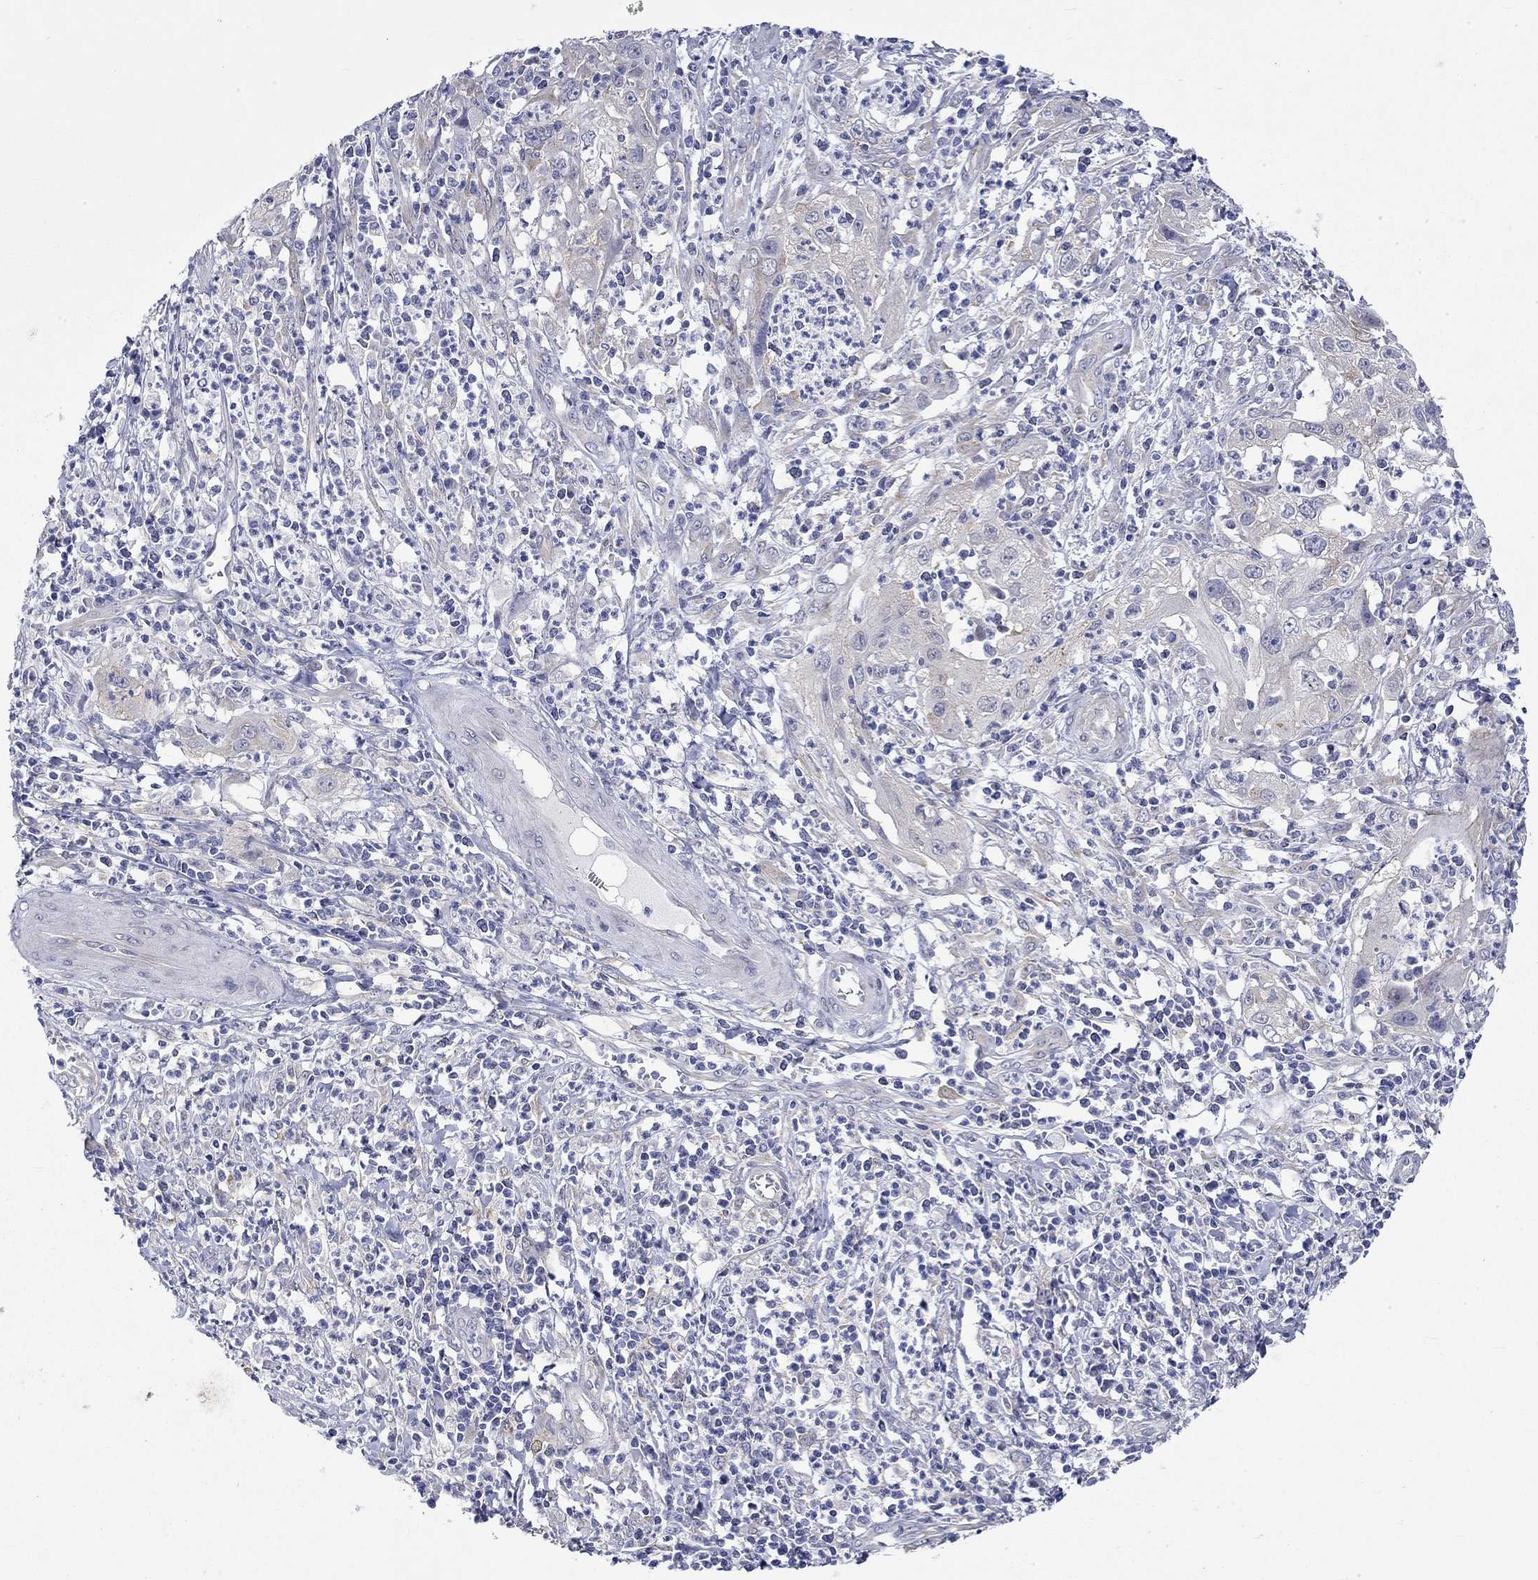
{"staining": {"intensity": "weak", "quantity": "<25%", "location": "cytoplasmic/membranous"}, "tissue": "cervical cancer", "cell_type": "Tumor cells", "image_type": "cancer", "snomed": [{"axis": "morphology", "description": "Squamous cell carcinoma, NOS"}, {"axis": "topography", "description": "Cervix"}], "caption": "This photomicrograph is of cervical squamous cell carcinoma stained with IHC to label a protein in brown with the nuclei are counter-stained blue. There is no staining in tumor cells.", "gene": "CERS1", "patient": {"sex": "female", "age": 32}}